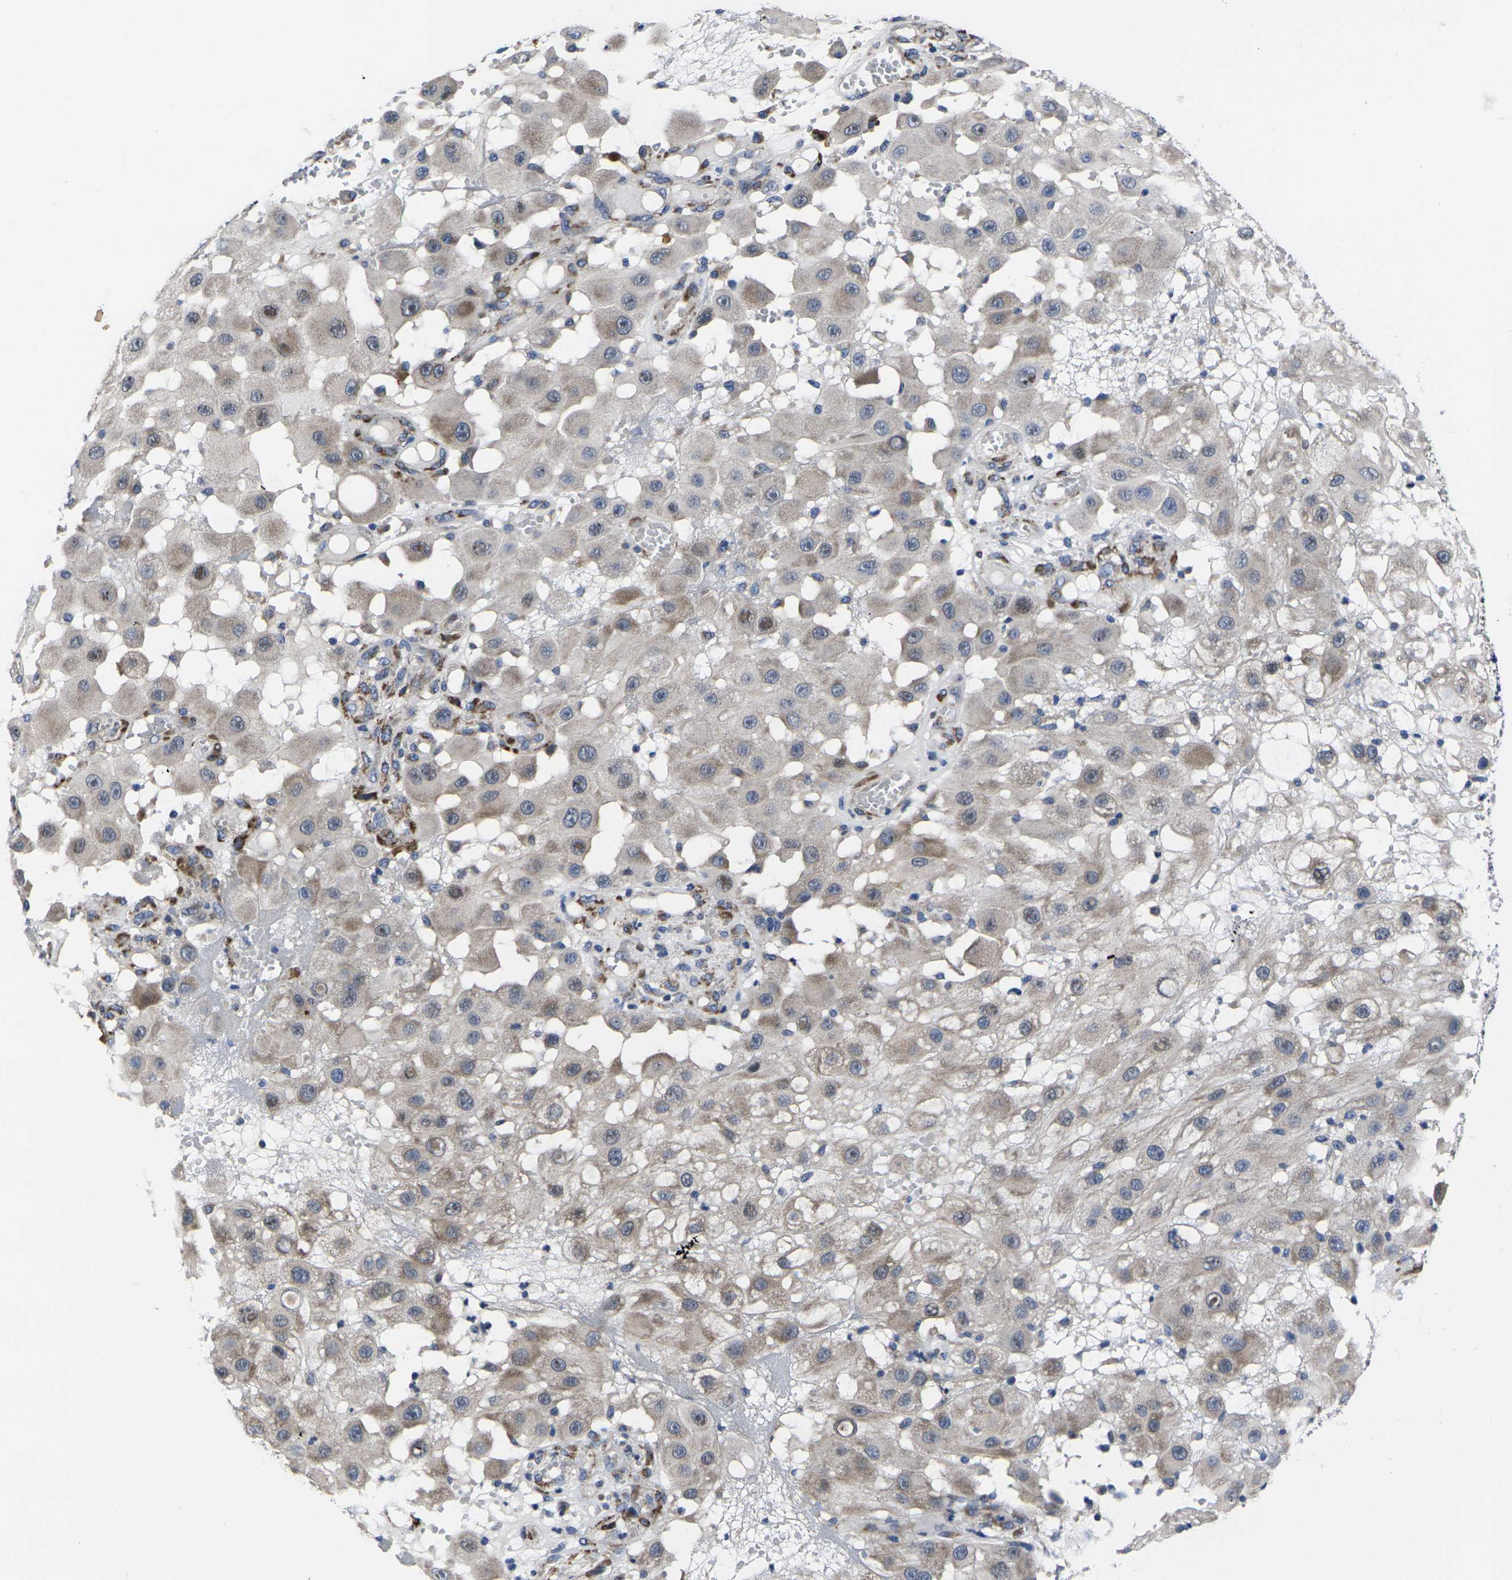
{"staining": {"intensity": "weak", "quantity": "<25%", "location": "cytoplasmic/membranous"}, "tissue": "melanoma", "cell_type": "Tumor cells", "image_type": "cancer", "snomed": [{"axis": "morphology", "description": "Malignant melanoma, NOS"}, {"axis": "topography", "description": "Skin"}], "caption": "Tumor cells are negative for protein expression in human malignant melanoma.", "gene": "CYP2C8", "patient": {"sex": "female", "age": 81}}